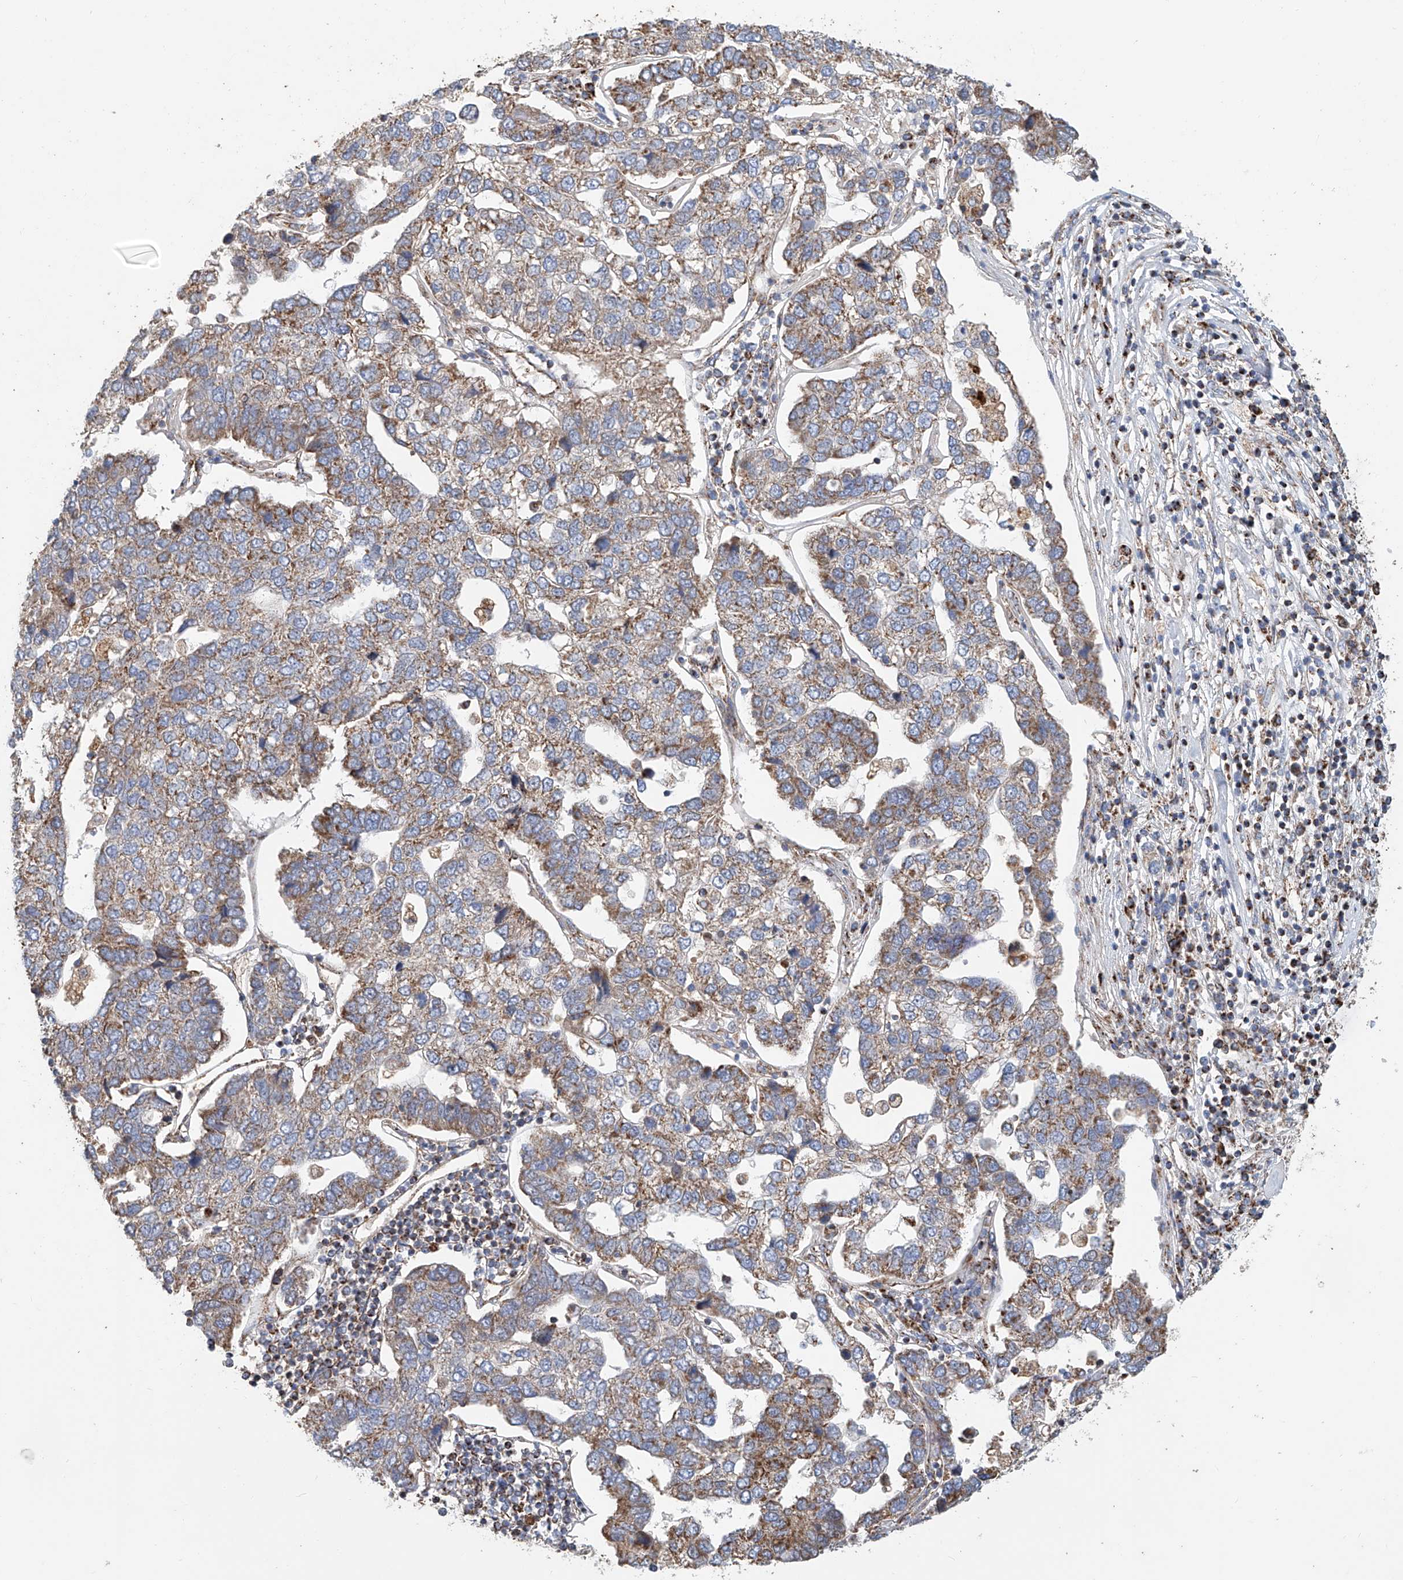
{"staining": {"intensity": "moderate", "quantity": ">75%", "location": "cytoplasmic/membranous"}, "tissue": "pancreatic cancer", "cell_type": "Tumor cells", "image_type": "cancer", "snomed": [{"axis": "morphology", "description": "Adenocarcinoma, NOS"}, {"axis": "topography", "description": "Pancreas"}], "caption": "An immunohistochemistry (IHC) image of neoplastic tissue is shown. Protein staining in brown labels moderate cytoplasmic/membranous positivity in pancreatic adenocarcinoma within tumor cells.", "gene": "MCL1", "patient": {"sex": "female", "age": 61}}